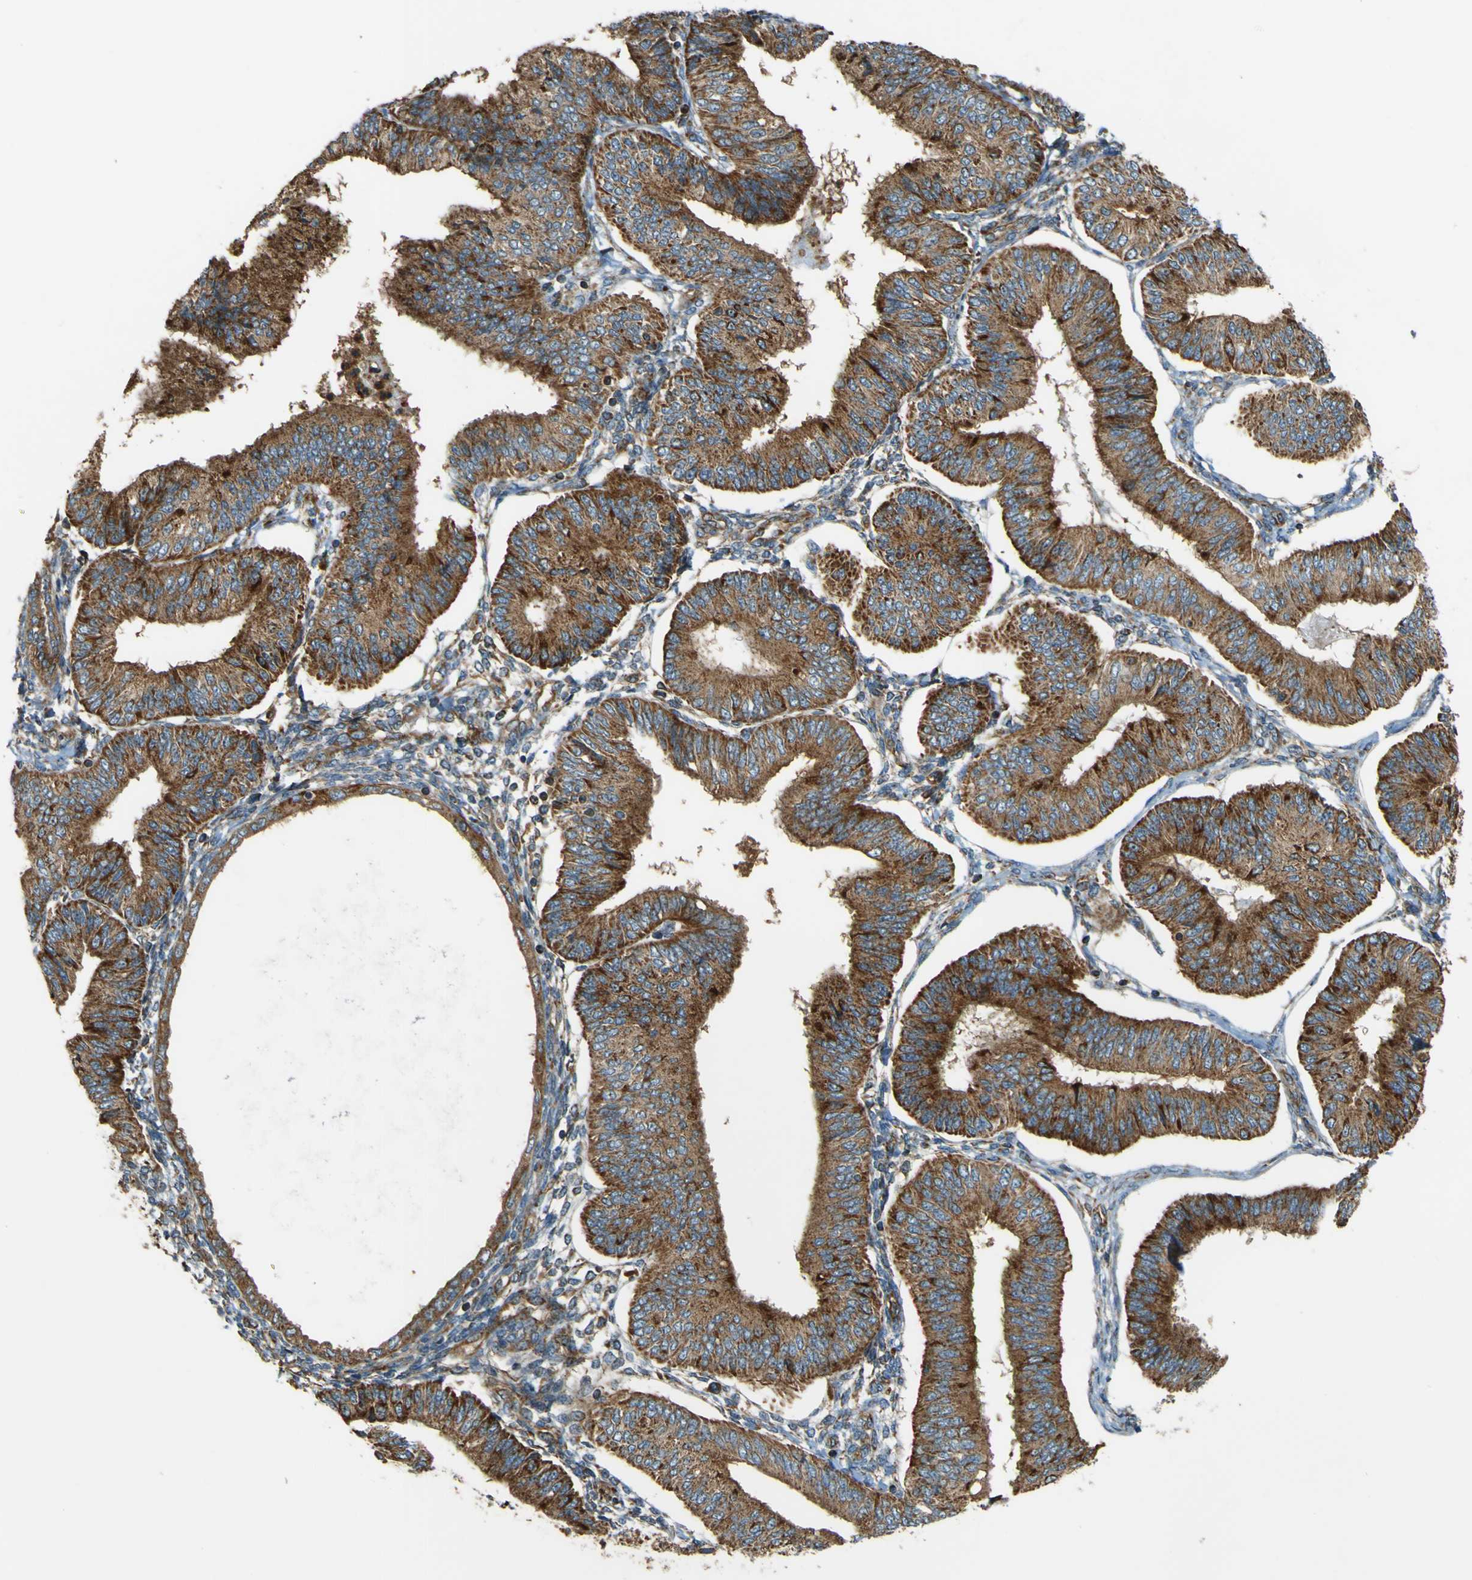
{"staining": {"intensity": "moderate", "quantity": ">75%", "location": "cytoplasmic/membranous"}, "tissue": "endometrial cancer", "cell_type": "Tumor cells", "image_type": "cancer", "snomed": [{"axis": "morphology", "description": "Adenocarcinoma, NOS"}, {"axis": "topography", "description": "Endometrium"}], "caption": "An IHC image of tumor tissue is shown. Protein staining in brown highlights moderate cytoplasmic/membranous positivity in endometrial adenocarcinoma within tumor cells.", "gene": "DNAJC5", "patient": {"sex": "female", "age": 58}}